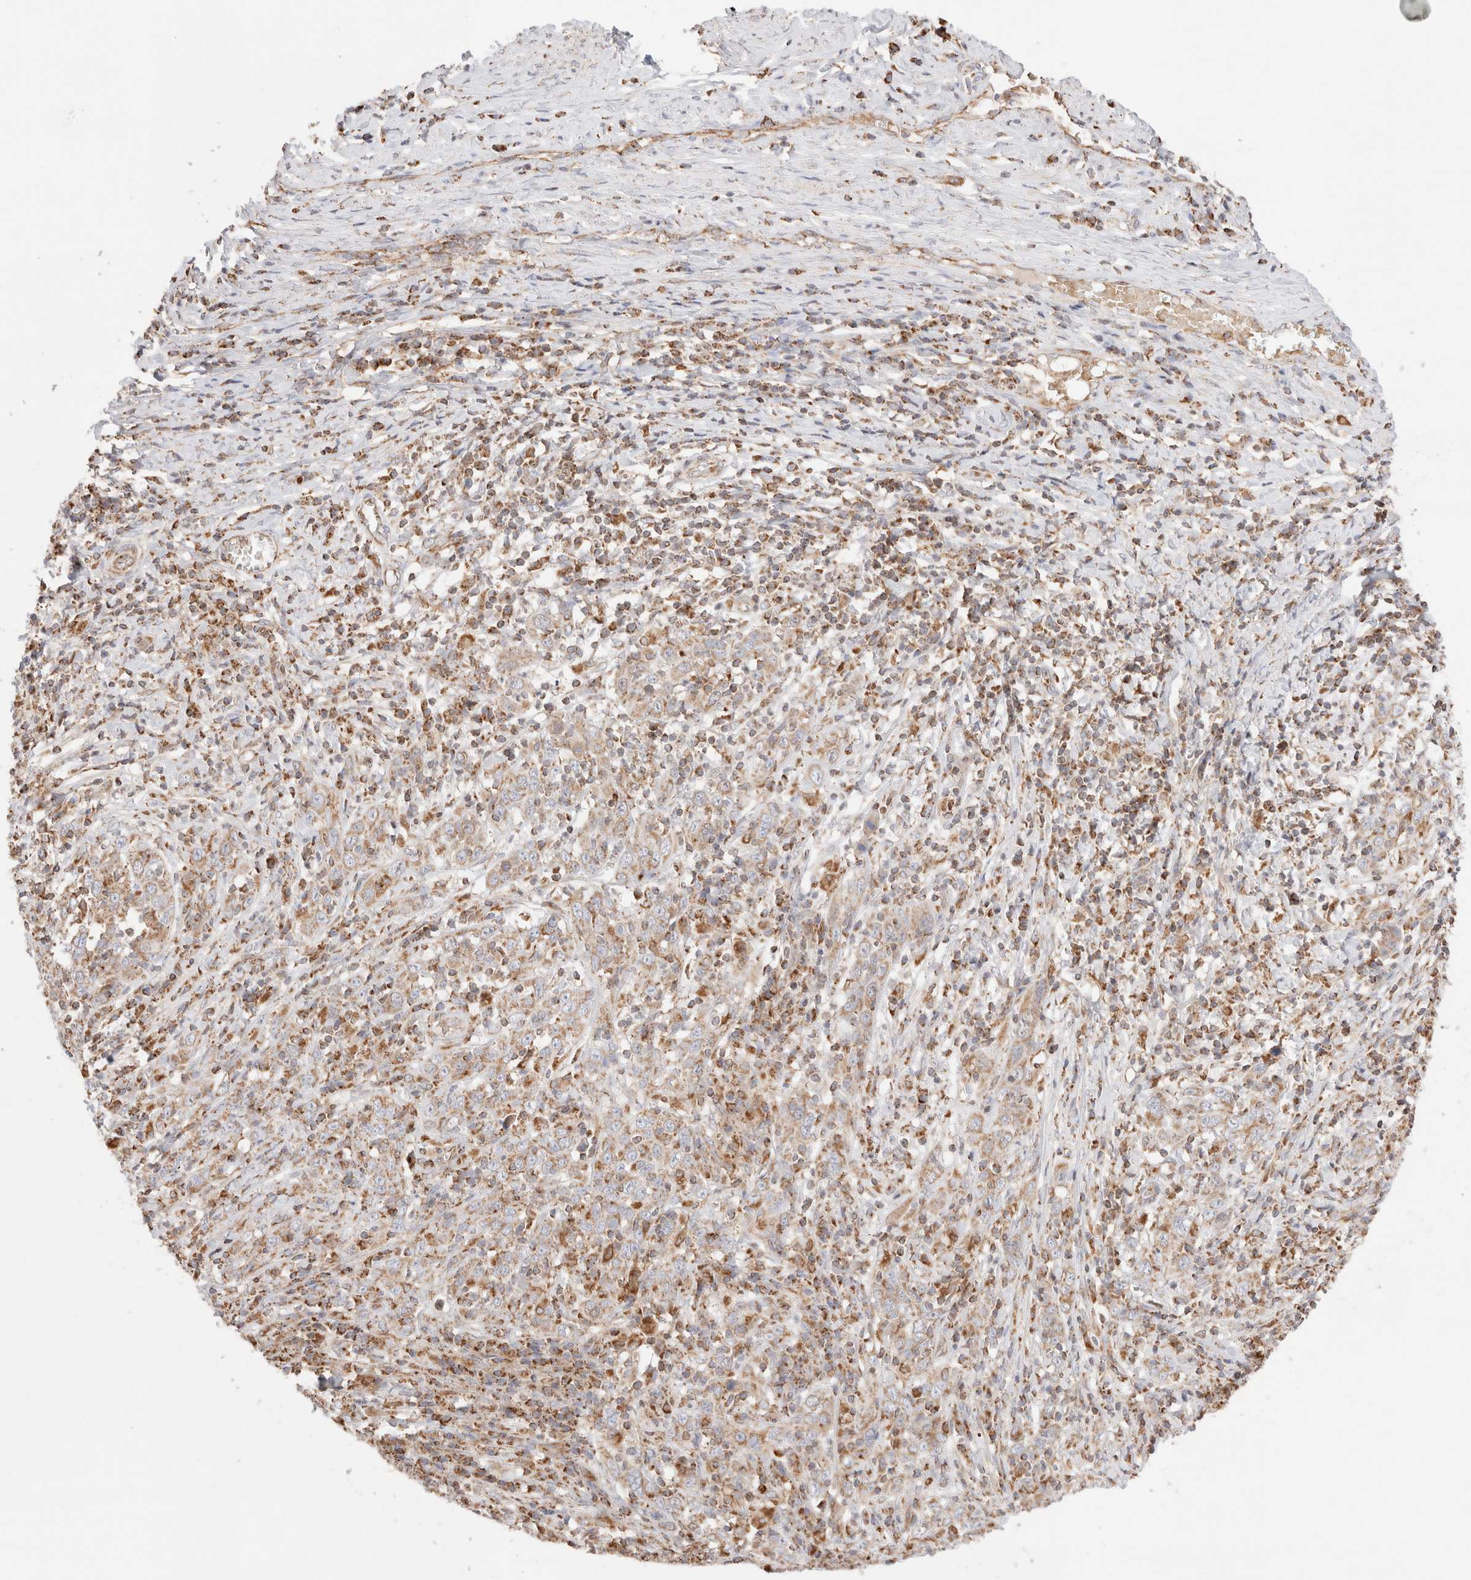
{"staining": {"intensity": "weak", "quantity": ">75%", "location": "cytoplasmic/membranous"}, "tissue": "cervical cancer", "cell_type": "Tumor cells", "image_type": "cancer", "snomed": [{"axis": "morphology", "description": "Squamous cell carcinoma, NOS"}, {"axis": "topography", "description": "Cervix"}], "caption": "Immunohistochemistry (IHC) image of cervical cancer stained for a protein (brown), which reveals low levels of weak cytoplasmic/membranous expression in approximately >75% of tumor cells.", "gene": "TMPPE", "patient": {"sex": "female", "age": 46}}